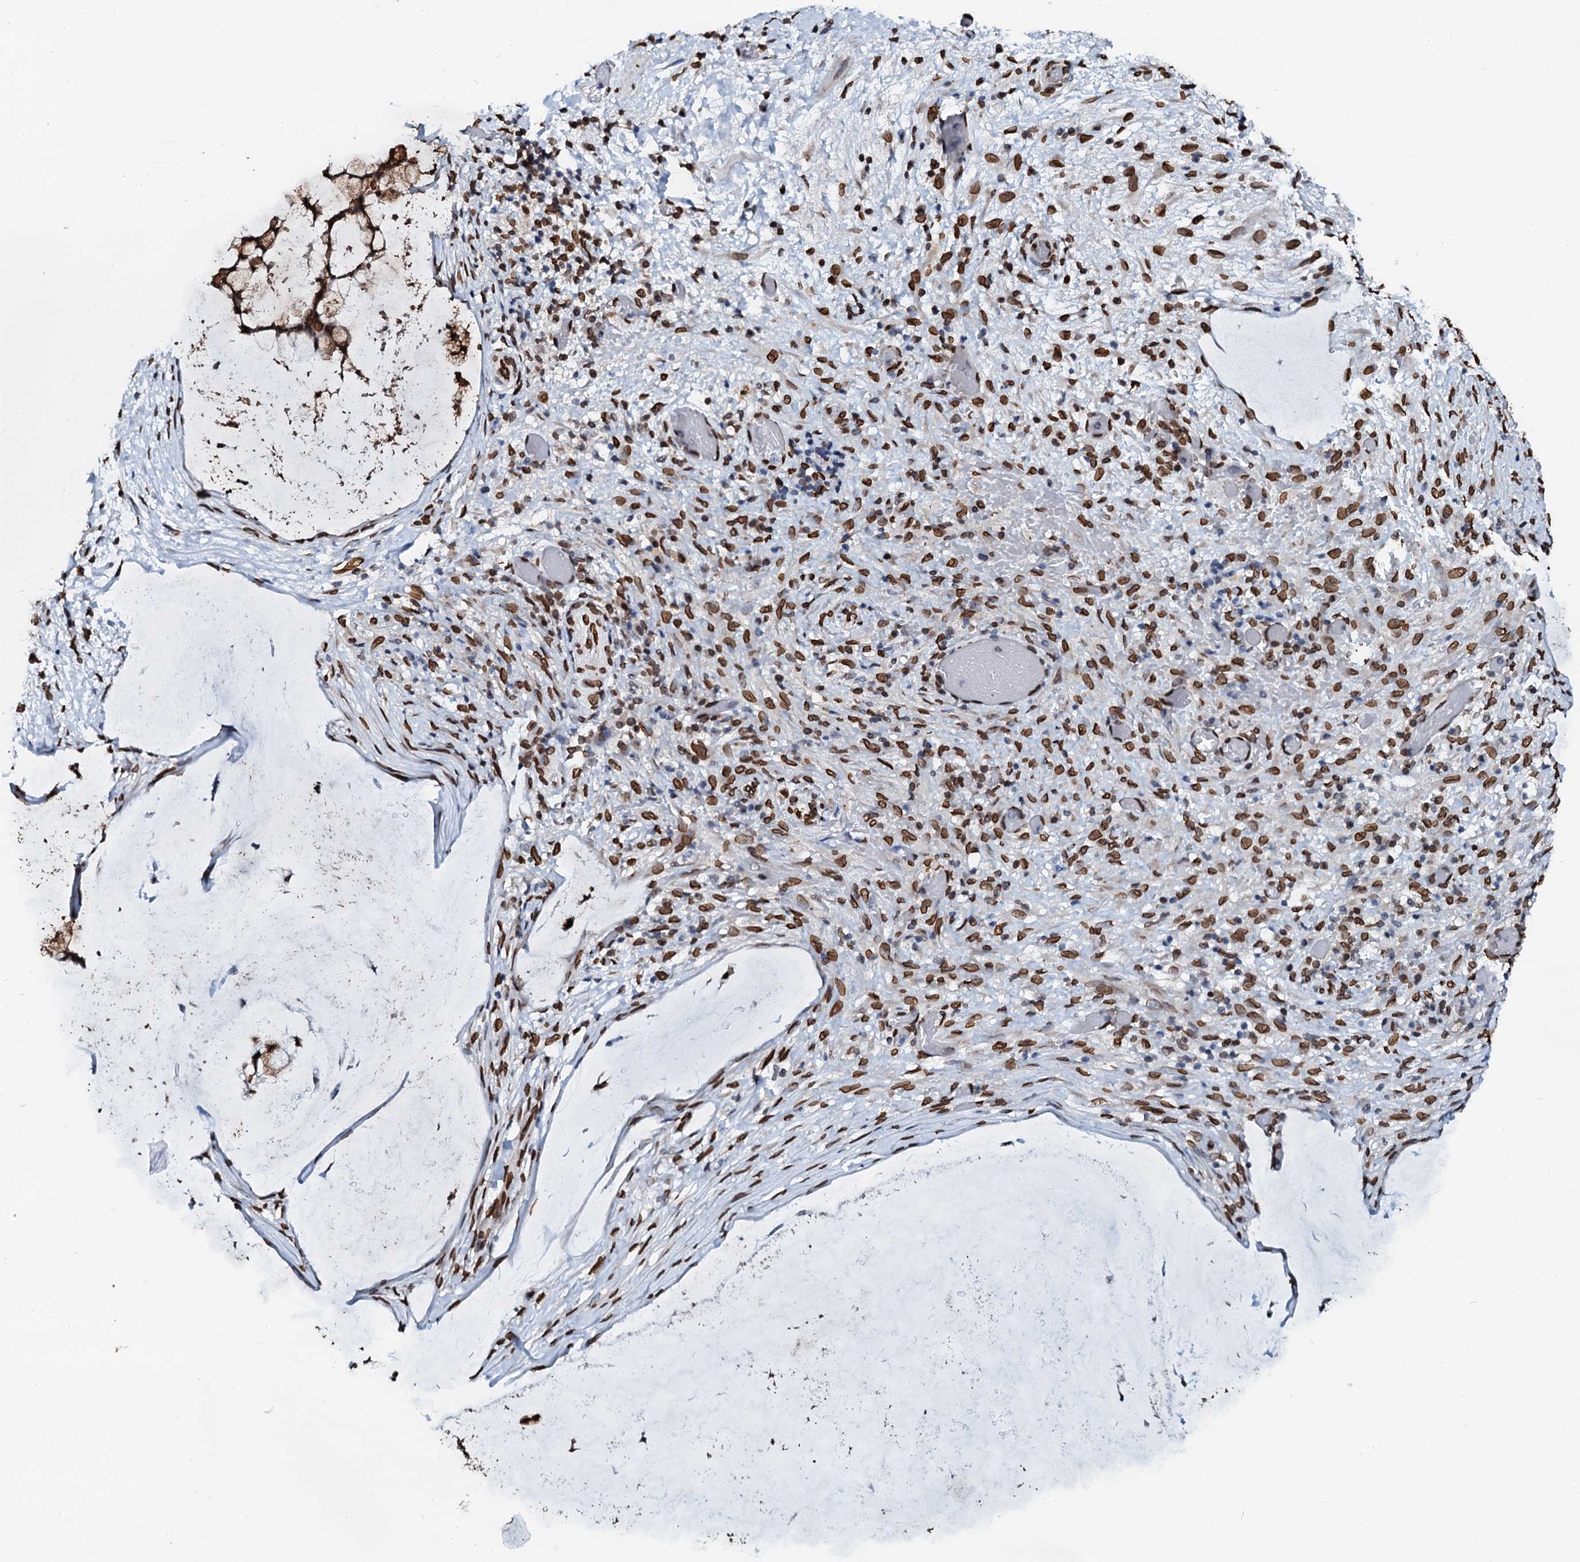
{"staining": {"intensity": "strong", "quantity": ">75%", "location": "nuclear"}, "tissue": "ovarian cancer", "cell_type": "Tumor cells", "image_type": "cancer", "snomed": [{"axis": "morphology", "description": "Cystadenocarcinoma, mucinous, NOS"}, {"axis": "topography", "description": "Ovary"}], "caption": "Strong nuclear protein expression is present in approximately >75% of tumor cells in ovarian cancer (mucinous cystadenocarcinoma).", "gene": "KATNAL2", "patient": {"sex": "female", "age": 42}}